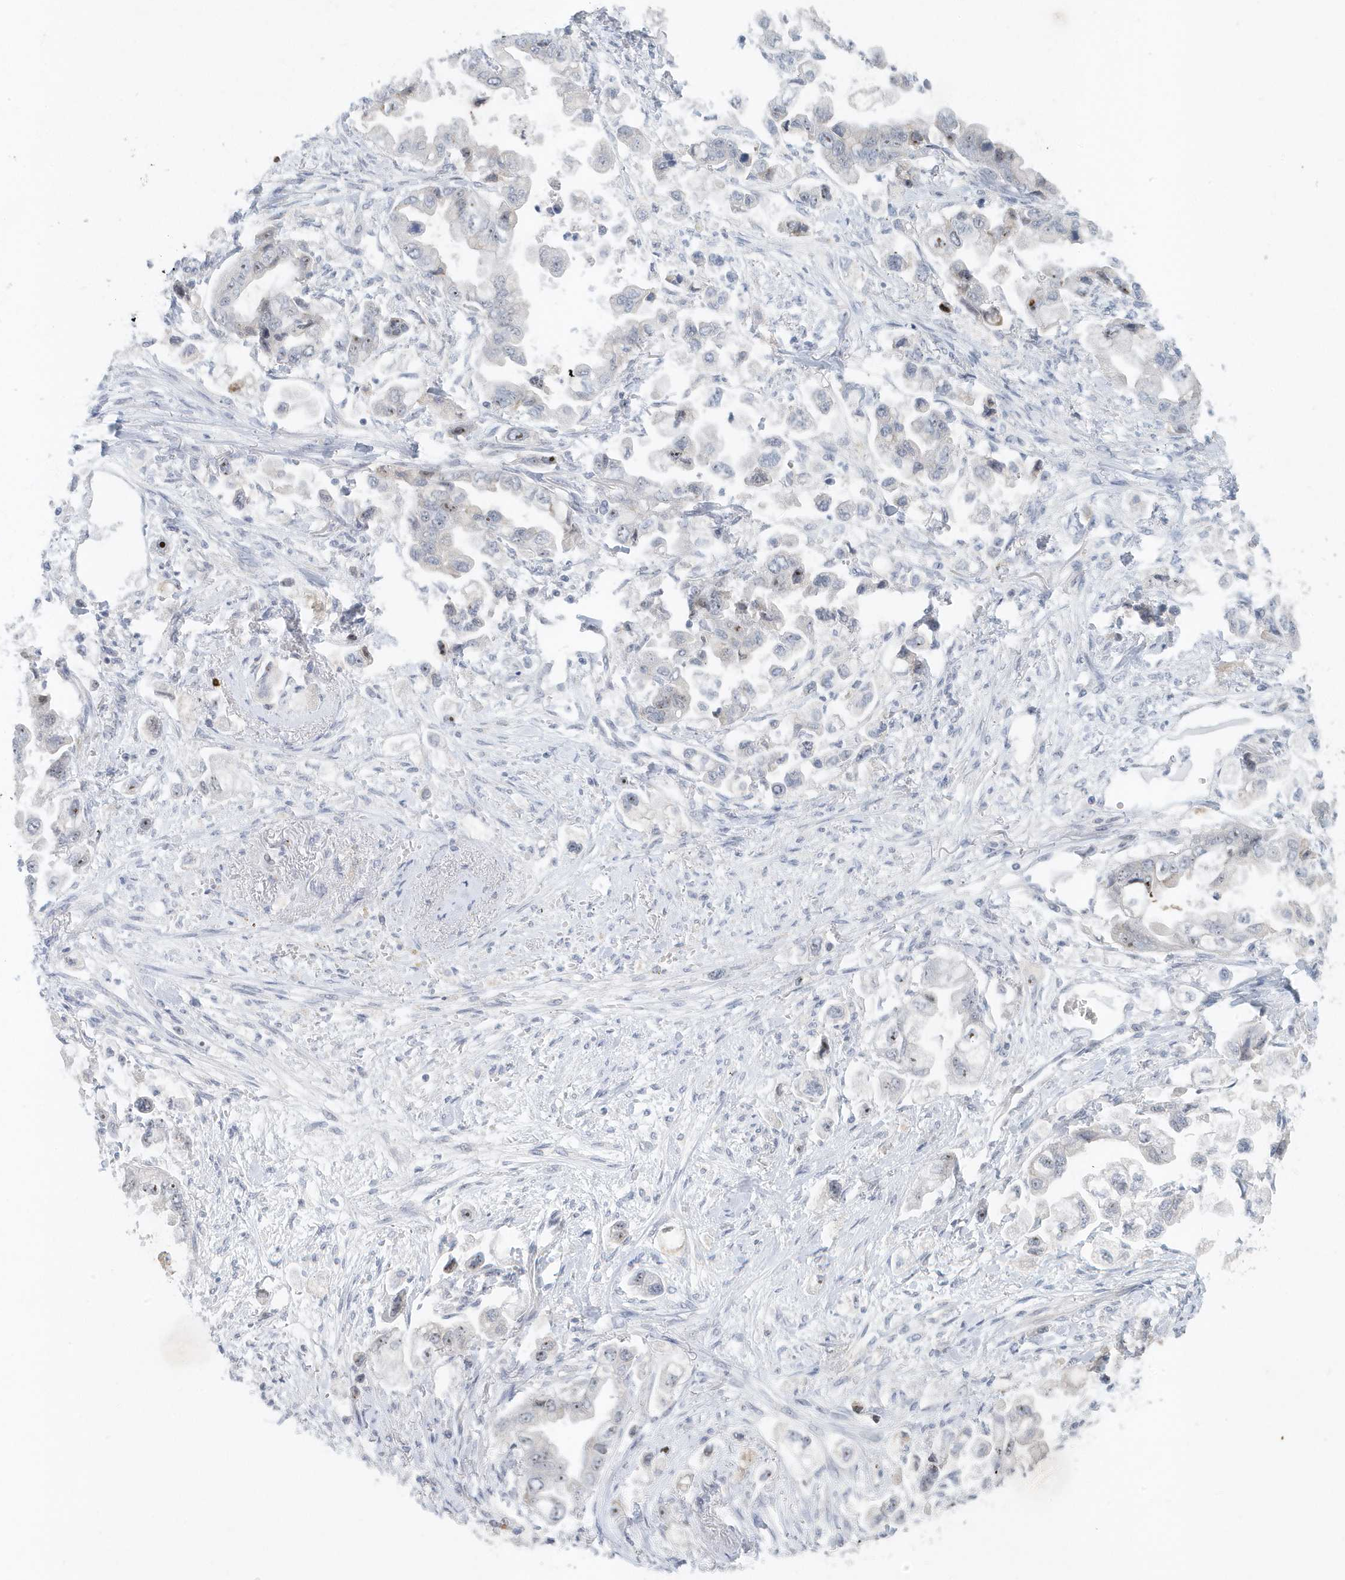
{"staining": {"intensity": "weak", "quantity": "<25%", "location": "nuclear"}, "tissue": "stomach cancer", "cell_type": "Tumor cells", "image_type": "cancer", "snomed": [{"axis": "morphology", "description": "Adenocarcinoma, NOS"}, {"axis": "topography", "description": "Stomach"}], "caption": "Immunohistochemistry histopathology image of neoplastic tissue: human stomach cancer (adenocarcinoma) stained with DAB reveals no significant protein expression in tumor cells.", "gene": "RPF2", "patient": {"sex": "male", "age": 62}}